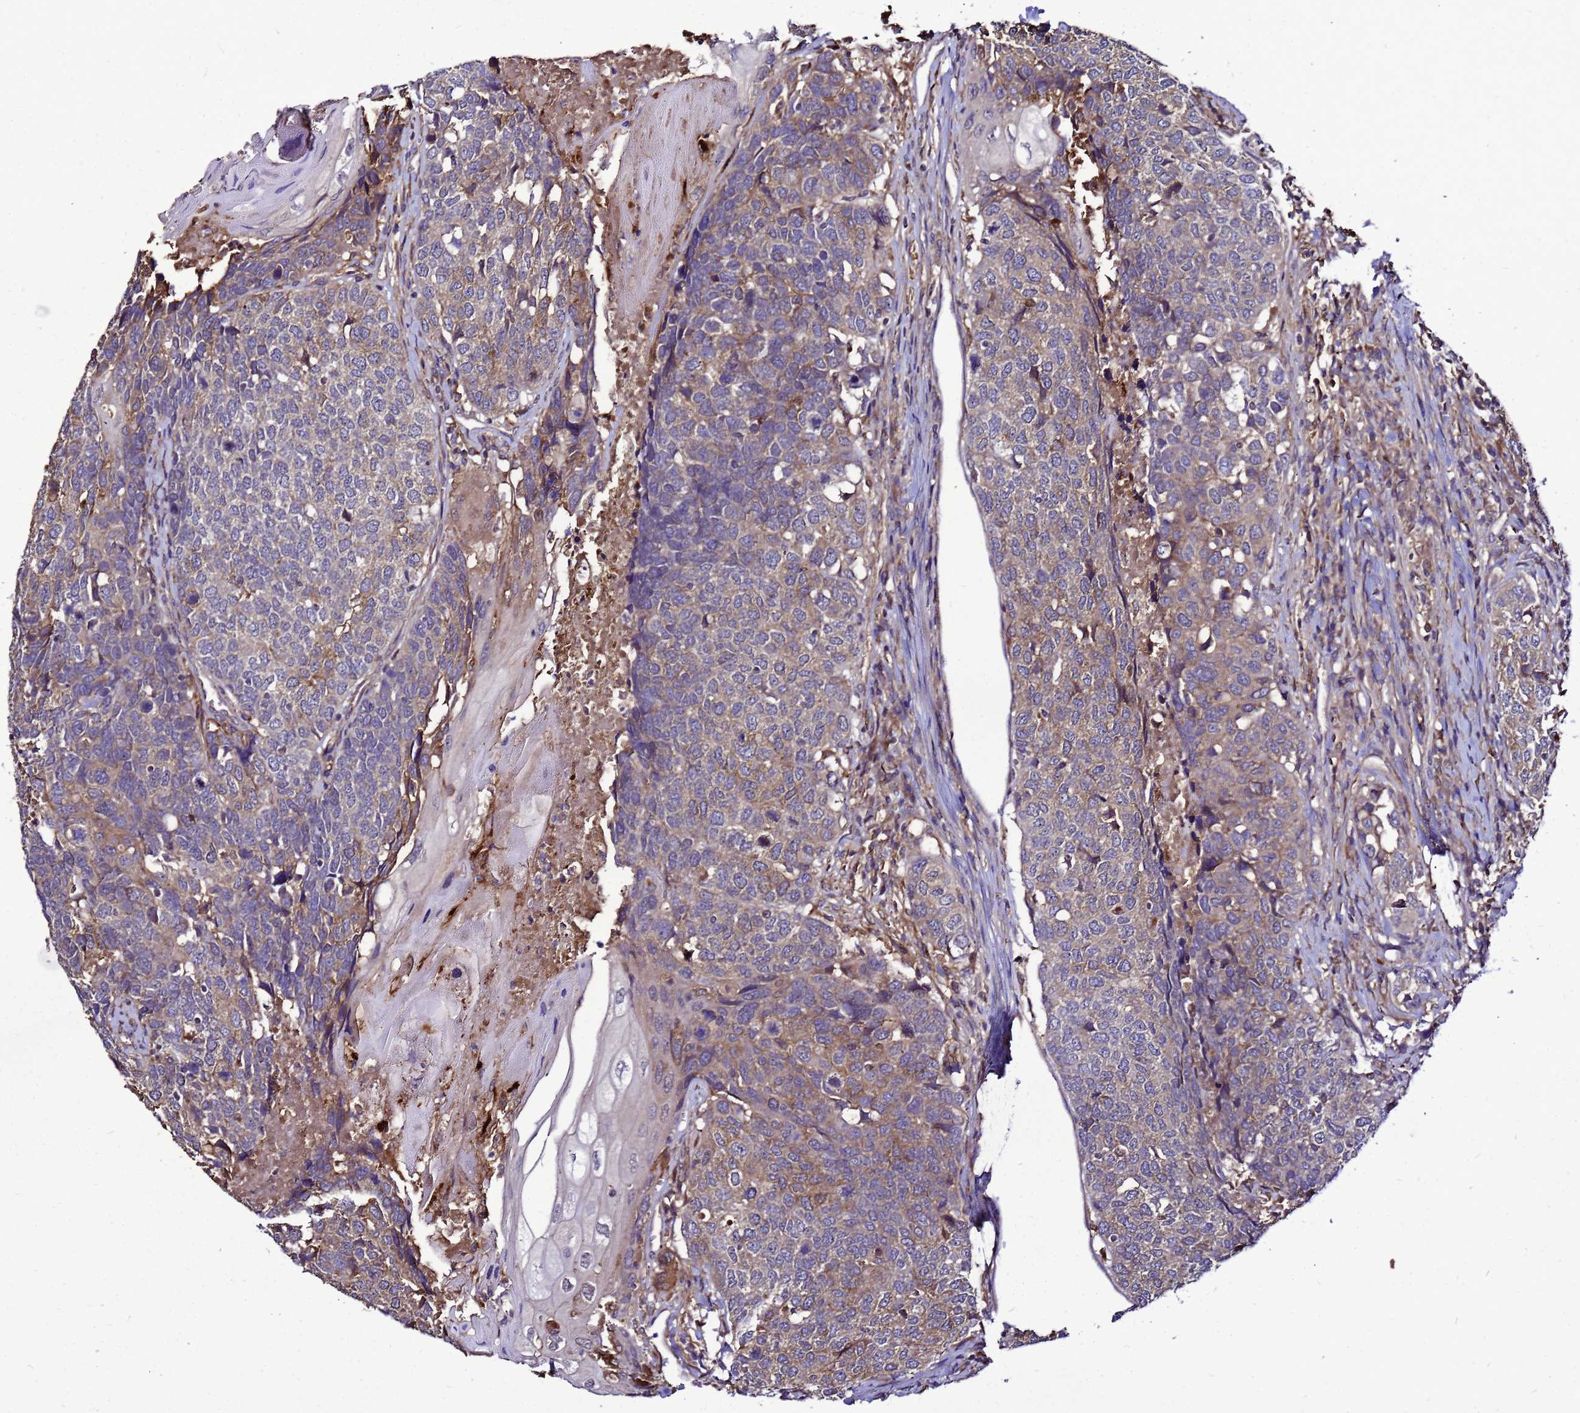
{"staining": {"intensity": "moderate", "quantity": "25%-75%", "location": "cytoplasmic/membranous"}, "tissue": "head and neck cancer", "cell_type": "Tumor cells", "image_type": "cancer", "snomed": [{"axis": "morphology", "description": "Squamous cell carcinoma, NOS"}, {"axis": "topography", "description": "Head-Neck"}], "caption": "A brown stain labels moderate cytoplasmic/membranous expression of a protein in head and neck squamous cell carcinoma tumor cells.", "gene": "TRABD", "patient": {"sex": "male", "age": 66}}